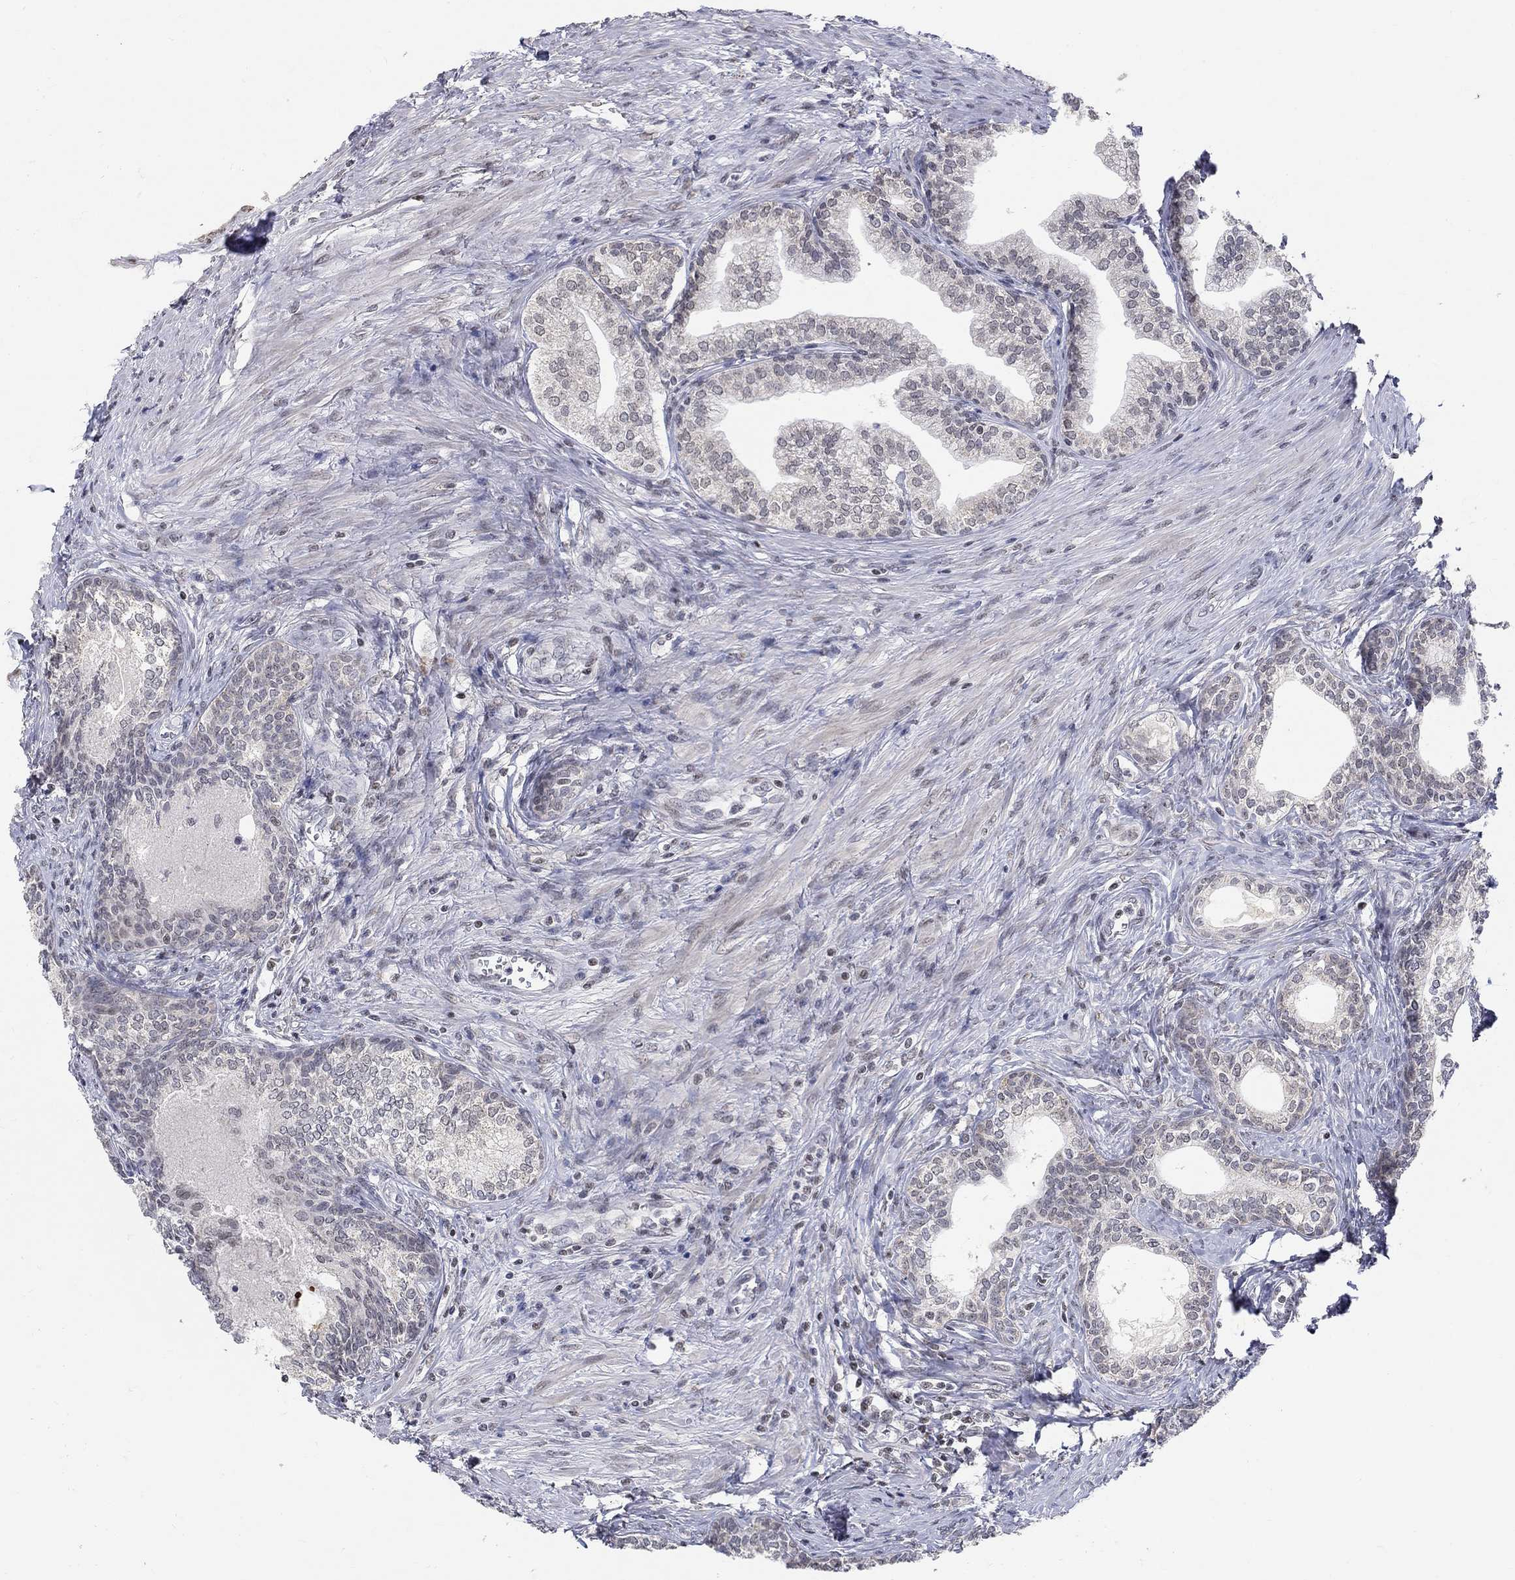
{"staining": {"intensity": "negative", "quantity": "none", "location": "none"}, "tissue": "prostate", "cell_type": "Glandular cells", "image_type": "normal", "snomed": [{"axis": "morphology", "description": "Normal tissue, NOS"}, {"axis": "topography", "description": "Prostate"}], "caption": "Human prostate stained for a protein using immunohistochemistry (IHC) reveals no expression in glandular cells.", "gene": "KLF12", "patient": {"sex": "male", "age": 65}}